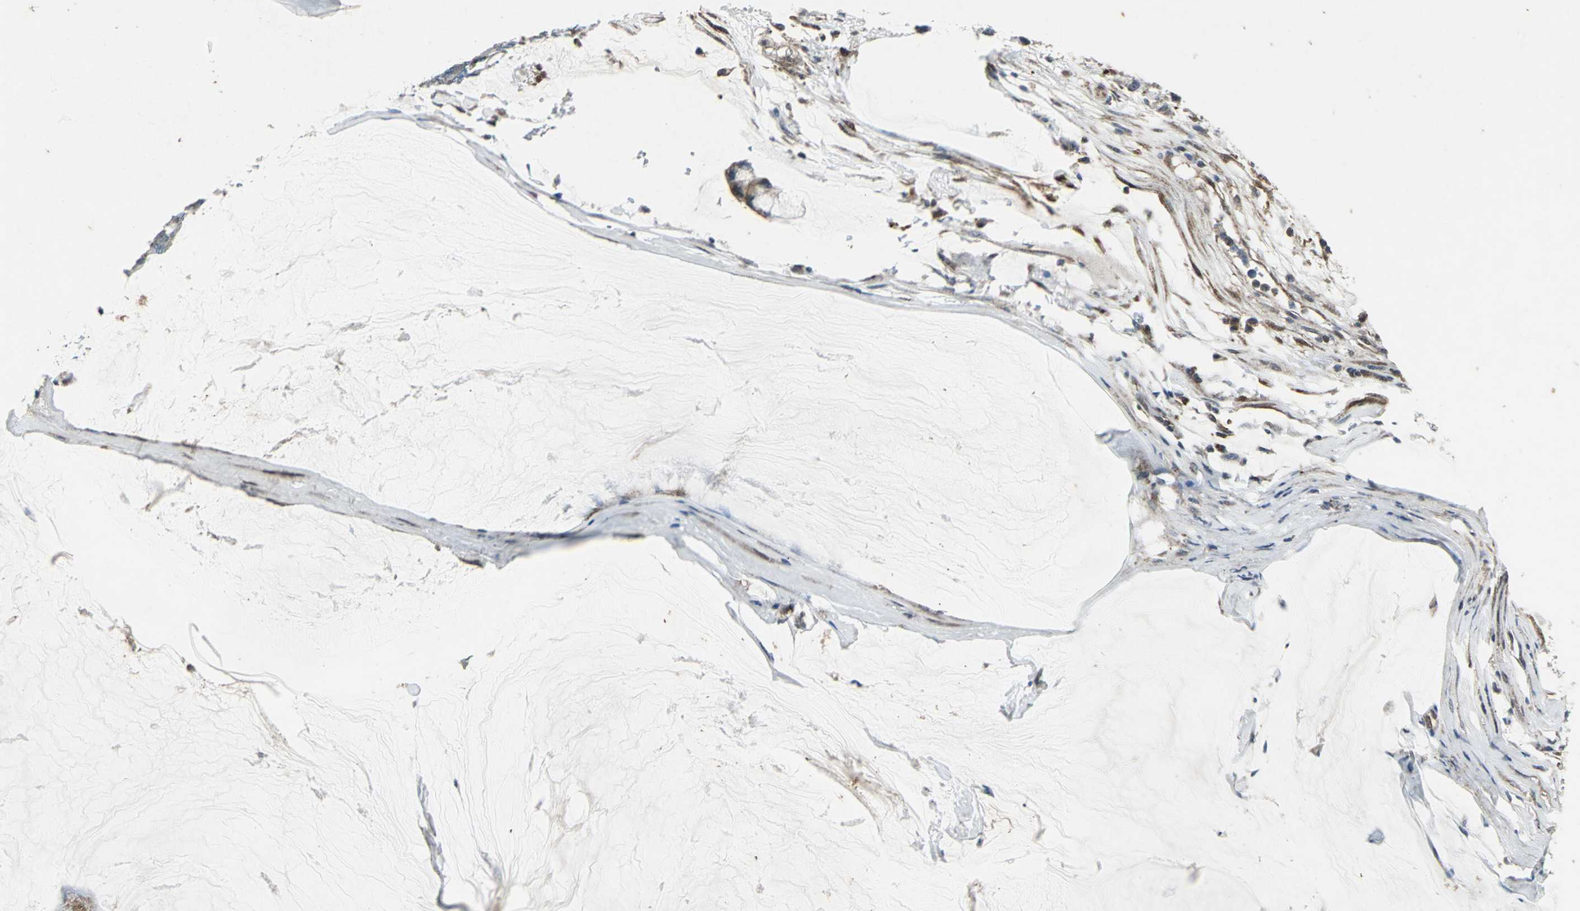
{"staining": {"intensity": "negative", "quantity": "none", "location": "none"}, "tissue": "ovarian cancer", "cell_type": "Tumor cells", "image_type": "cancer", "snomed": [{"axis": "morphology", "description": "Cystadenocarcinoma, mucinous, NOS"}, {"axis": "topography", "description": "Ovary"}], "caption": "An immunohistochemistry (IHC) micrograph of mucinous cystadenocarcinoma (ovarian) is shown. There is no staining in tumor cells of mucinous cystadenocarcinoma (ovarian).", "gene": "DNAJB4", "patient": {"sex": "female", "age": 39}}